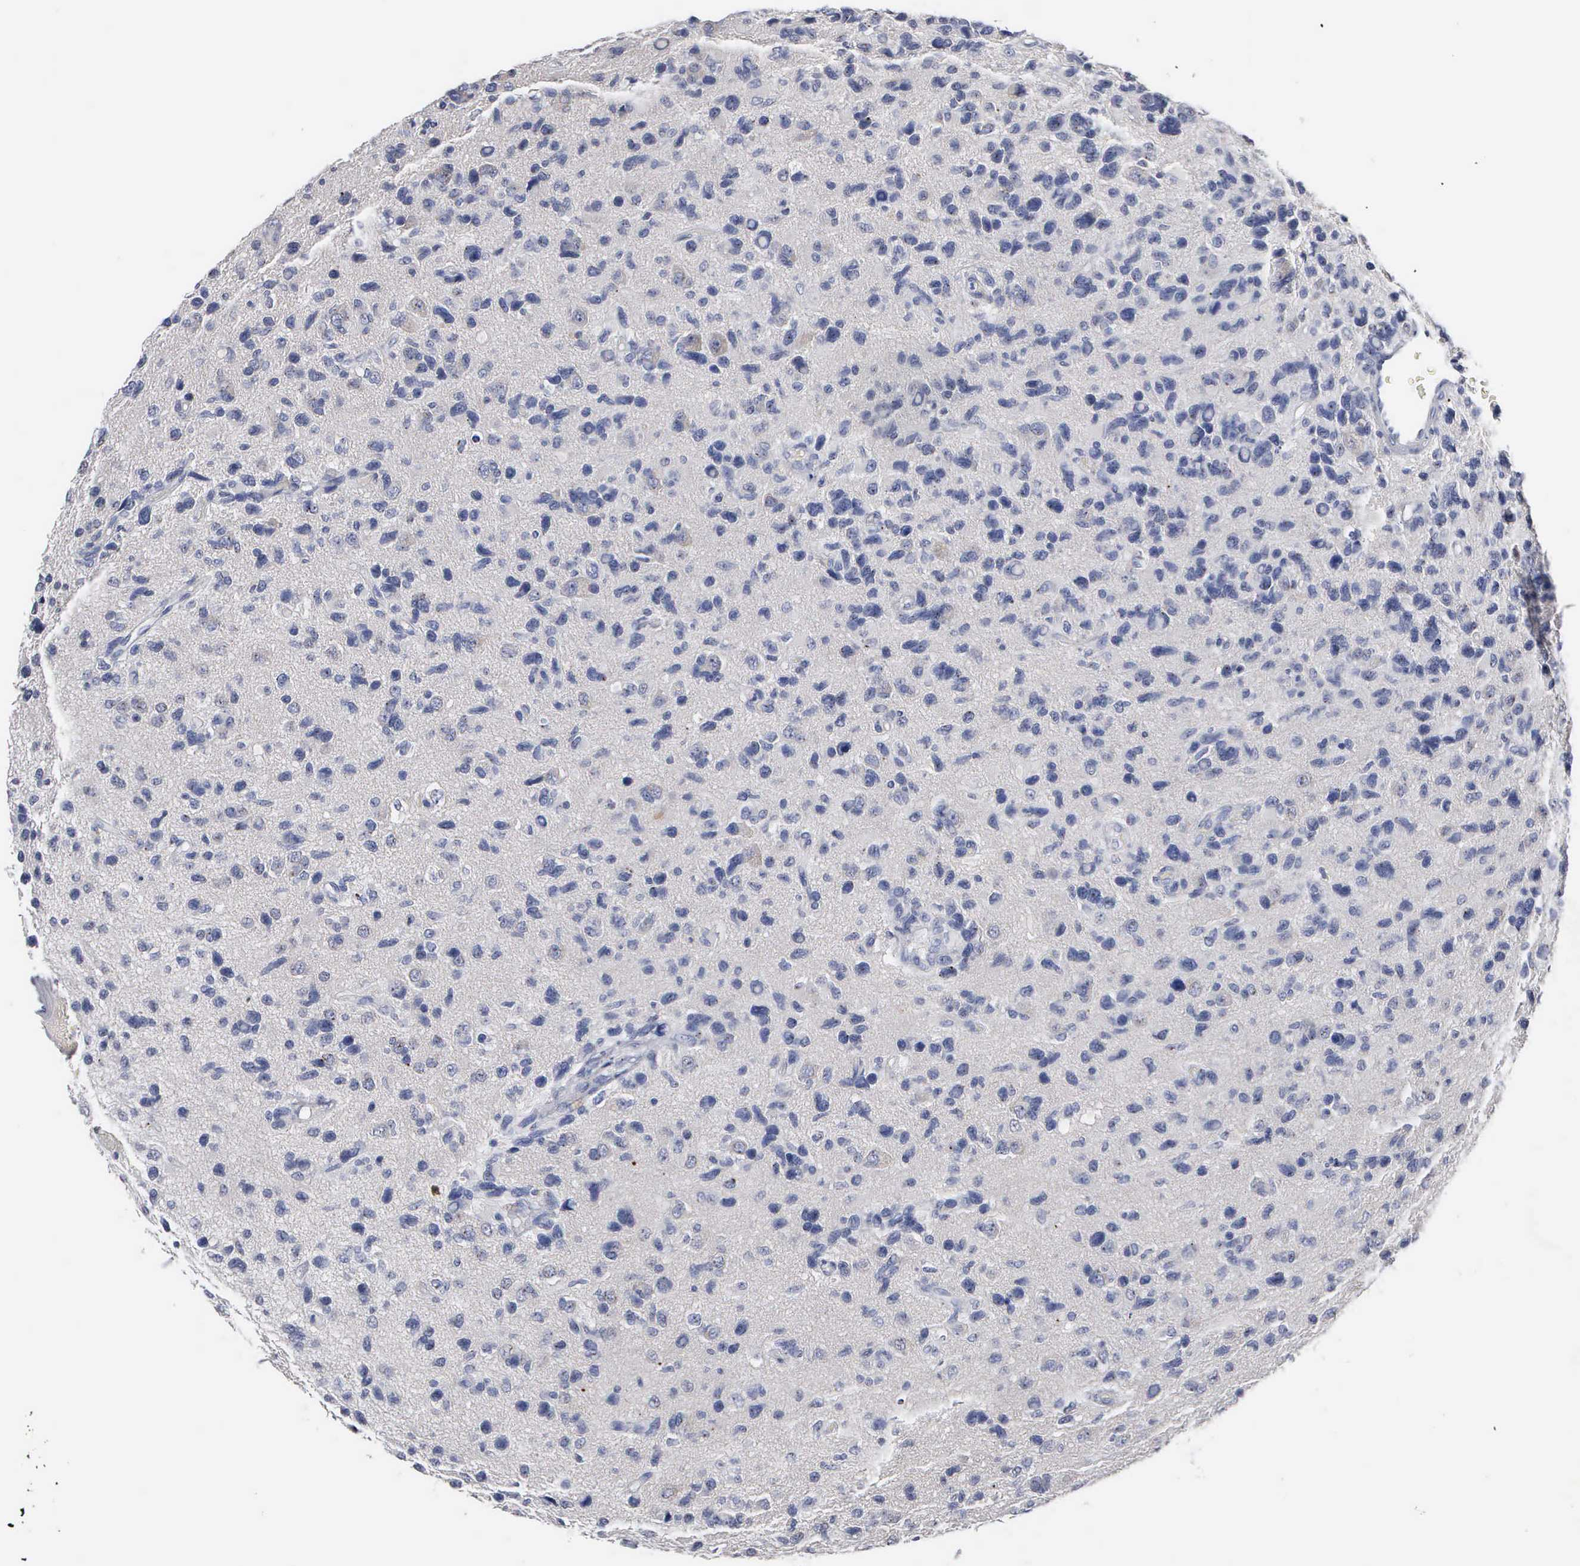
{"staining": {"intensity": "negative", "quantity": "none", "location": "none"}, "tissue": "glioma", "cell_type": "Tumor cells", "image_type": "cancer", "snomed": [{"axis": "morphology", "description": "Glioma, malignant, High grade"}, {"axis": "topography", "description": "Brain"}], "caption": "This is an IHC photomicrograph of human high-grade glioma (malignant). There is no staining in tumor cells.", "gene": "ASPHD2", "patient": {"sex": "male", "age": 77}}